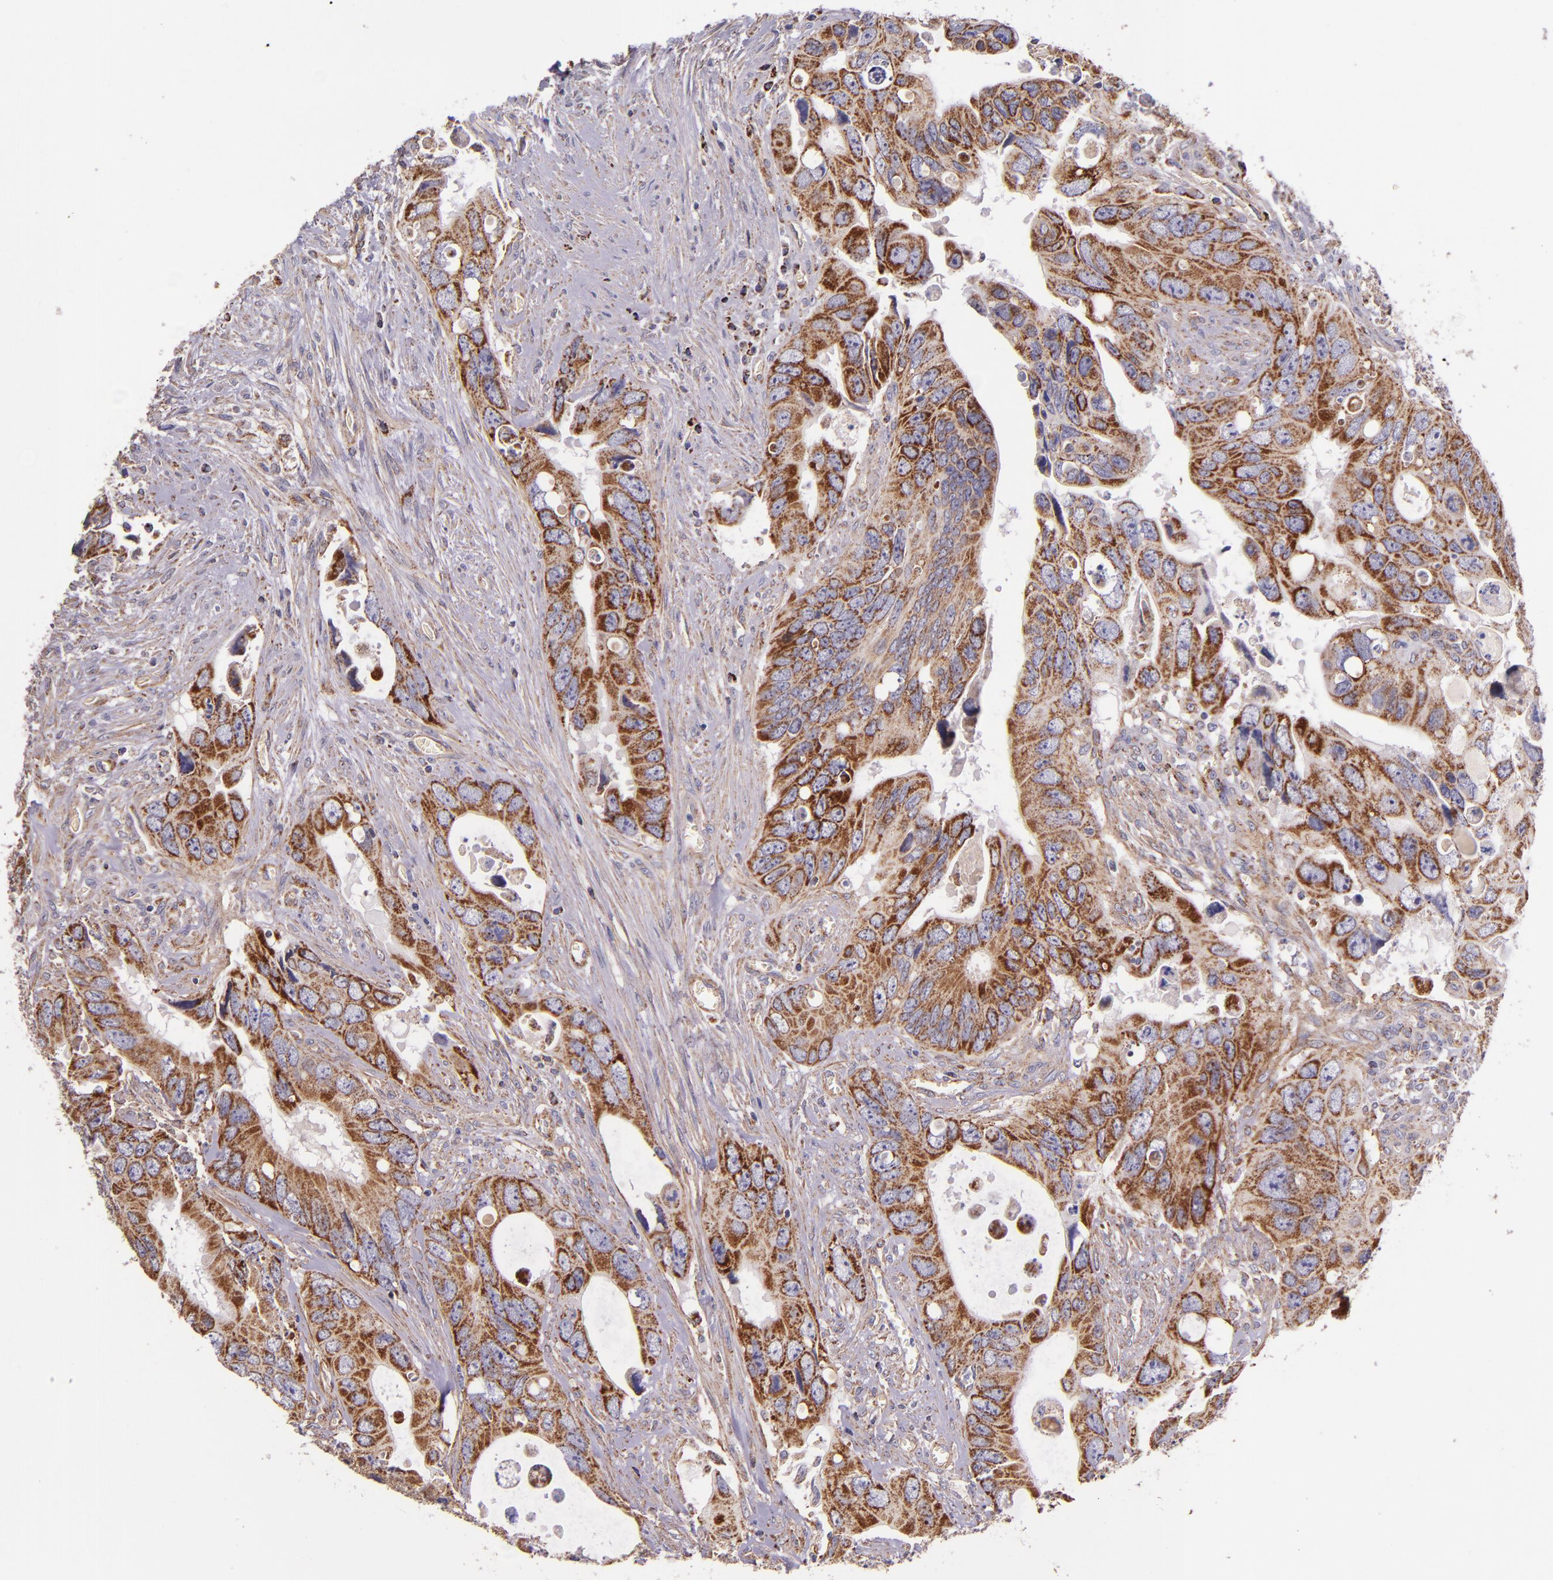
{"staining": {"intensity": "moderate", "quantity": ">75%", "location": "cytoplasmic/membranous"}, "tissue": "colorectal cancer", "cell_type": "Tumor cells", "image_type": "cancer", "snomed": [{"axis": "morphology", "description": "Adenocarcinoma, NOS"}, {"axis": "topography", "description": "Rectum"}], "caption": "IHC histopathology image of human colorectal cancer (adenocarcinoma) stained for a protein (brown), which displays medium levels of moderate cytoplasmic/membranous positivity in approximately >75% of tumor cells.", "gene": "IDH3G", "patient": {"sex": "male", "age": 70}}